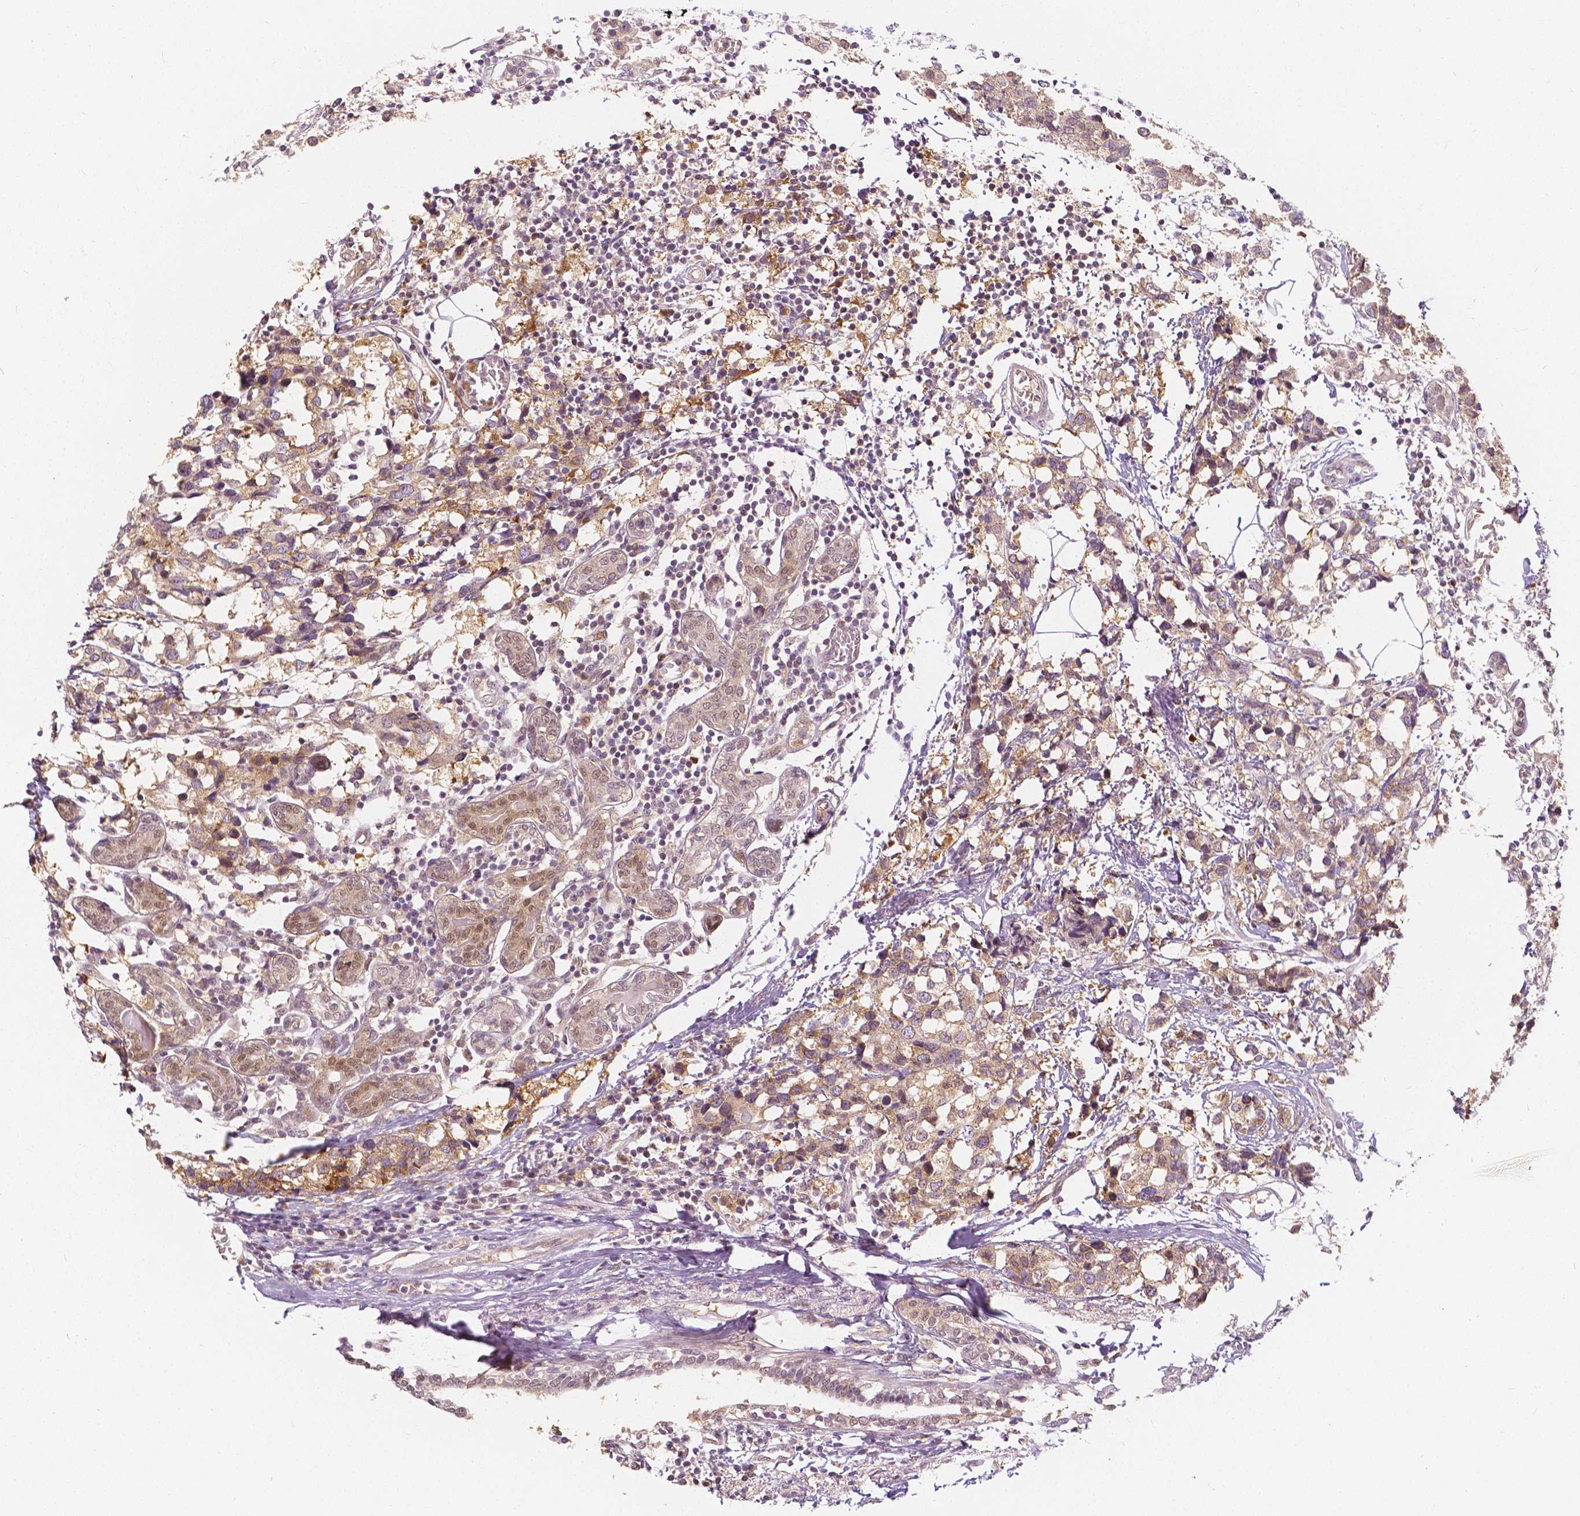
{"staining": {"intensity": "weak", "quantity": ">75%", "location": "cytoplasmic/membranous"}, "tissue": "breast cancer", "cell_type": "Tumor cells", "image_type": "cancer", "snomed": [{"axis": "morphology", "description": "Lobular carcinoma"}, {"axis": "topography", "description": "Breast"}], "caption": "Weak cytoplasmic/membranous staining is appreciated in about >75% of tumor cells in breast lobular carcinoma. (Brightfield microscopy of DAB IHC at high magnification).", "gene": "NAPRT", "patient": {"sex": "female", "age": 59}}